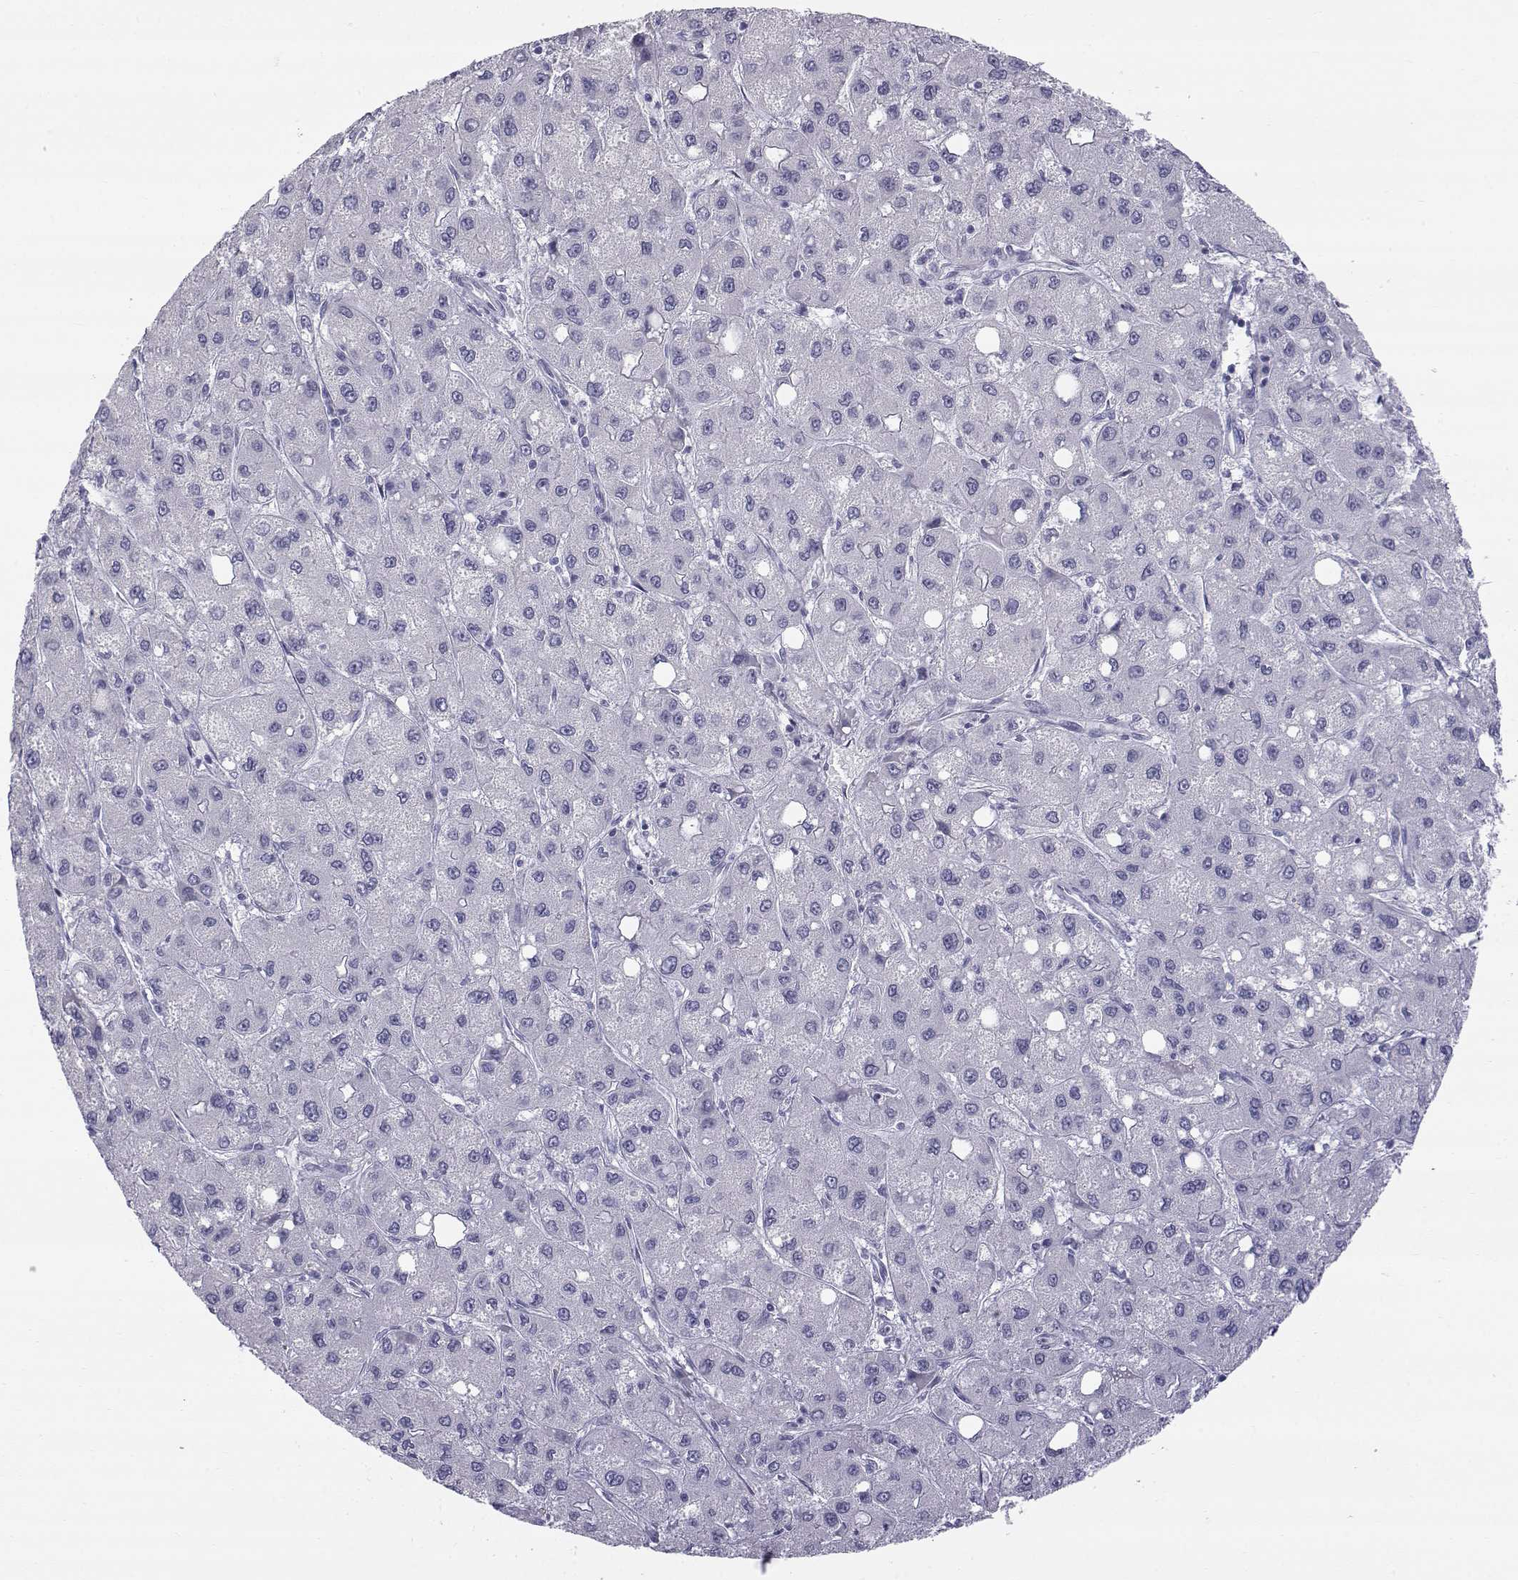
{"staining": {"intensity": "negative", "quantity": "none", "location": "none"}, "tissue": "liver cancer", "cell_type": "Tumor cells", "image_type": "cancer", "snomed": [{"axis": "morphology", "description": "Carcinoma, Hepatocellular, NOS"}, {"axis": "topography", "description": "Liver"}], "caption": "Tumor cells show no significant positivity in liver hepatocellular carcinoma.", "gene": "RNASE12", "patient": {"sex": "male", "age": 73}}